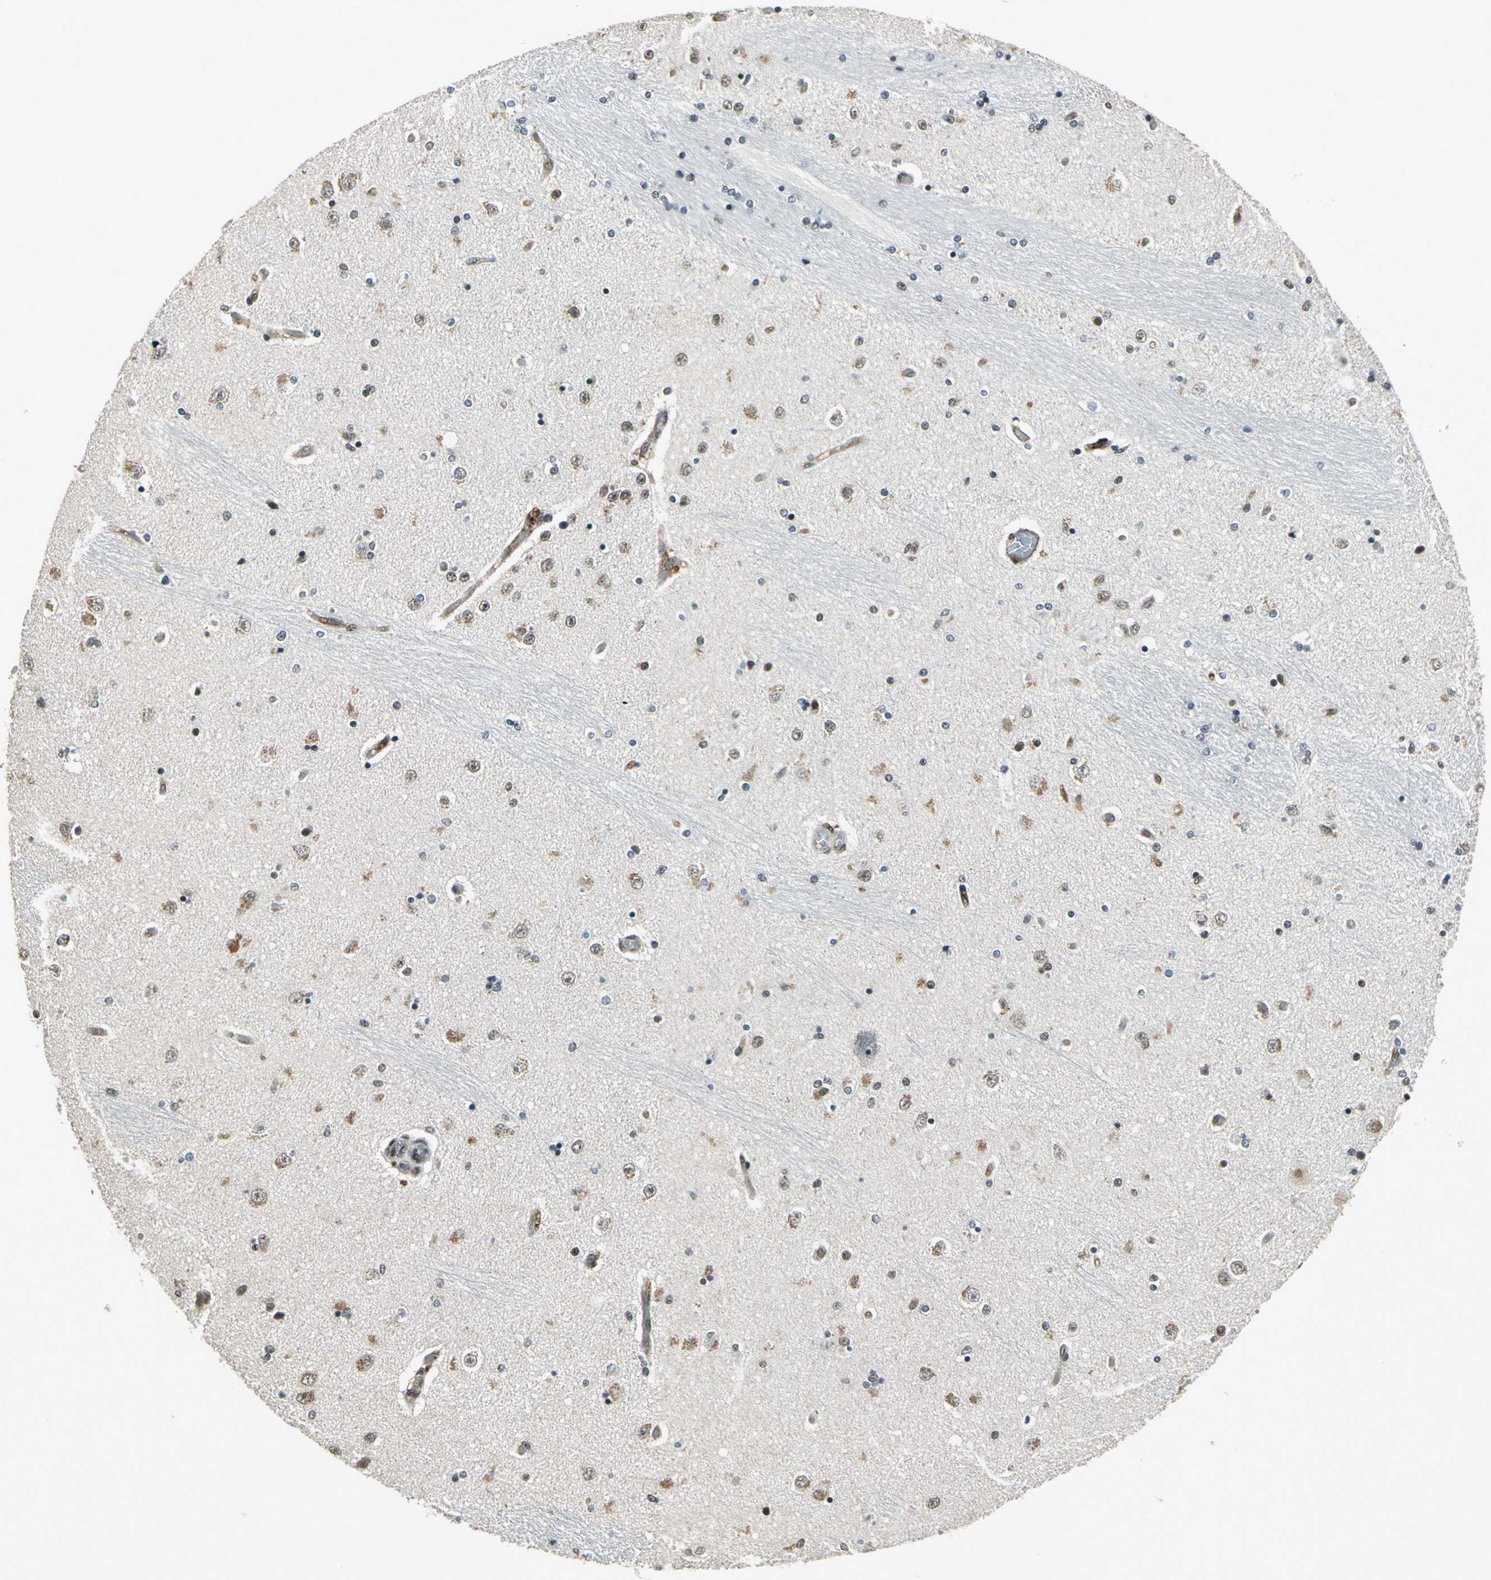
{"staining": {"intensity": "moderate", "quantity": "25%-75%", "location": "nuclear"}, "tissue": "hippocampus", "cell_type": "Glial cells", "image_type": "normal", "snomed": [{"axis": "morphology", "description": "Normal tissue, NOS"}, {"axis": "topography", "description": "Hippocampus"}], "caption": "Hippocampus stained with a brown dye displays moderate nuclear positive expression in about 25%-75% of glial cells.", "gene": "NR2C2", "patient": {"sex": "female", "age": 54}}